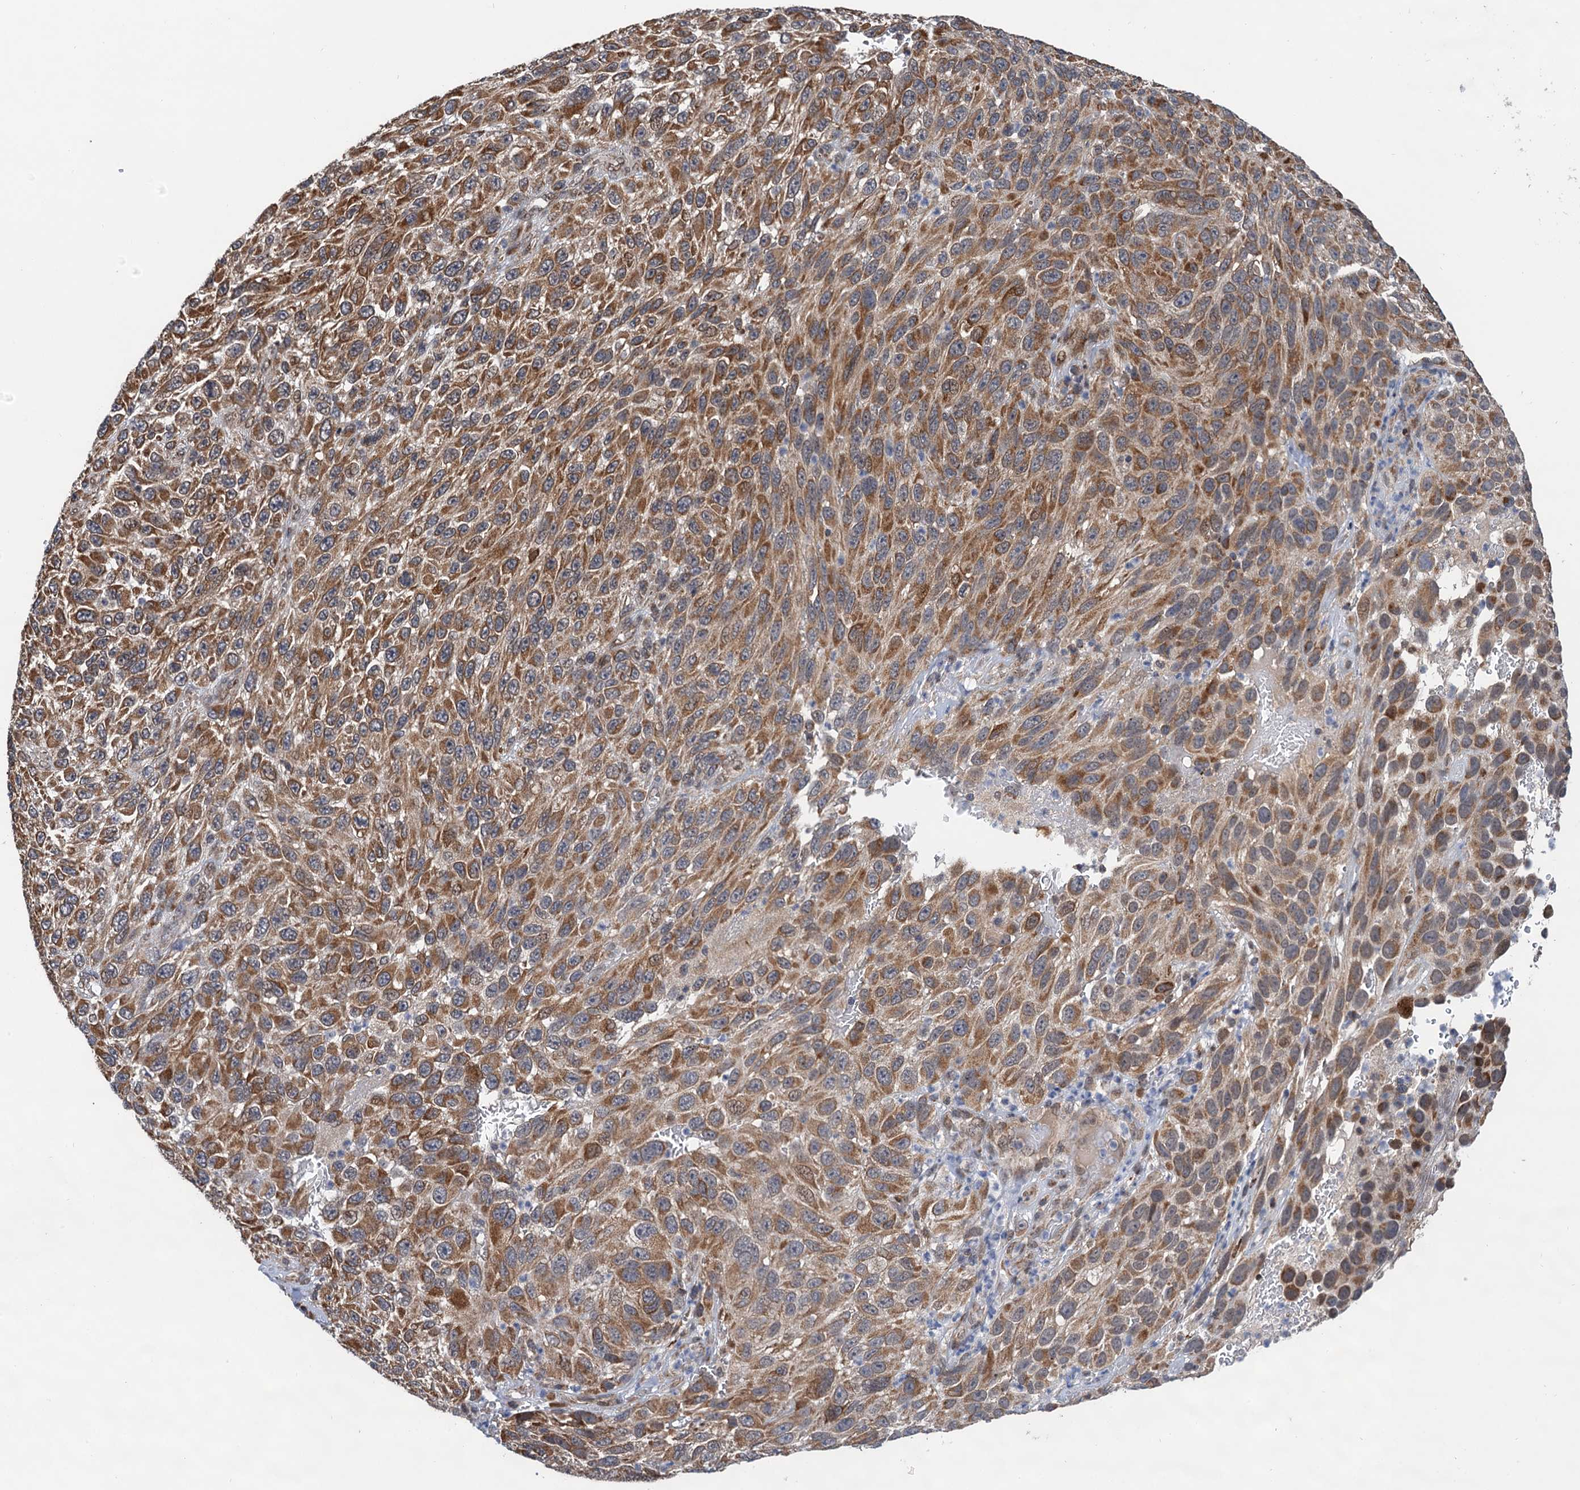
{"staining": {"intensity": "moderate", "quantity": ">75%", "location": "cytoplasmic/membranous"}, "tissue": "melanoma", "cell_type": "Tumor cells", "image_type": "cancer", "snomed": [{"axis": "morphology", "description": "Normal tissue, NOS"}, {"axis": "morphology", "description": "Malignant melanoma, NOS"}, {"axis": "topography", "description": "Skin"}], "caption": "An immunohistochemistry image of neoplastic tissue is shown. Protein staining in brown highlights moderate cytoplasmic/membranous positivity in malignant melanoma within tumor cells. (DAB = brown stain, brightfield microscopy at high magnification).", "gene": "CMPK2", "patient": {"sex": "female", "age": 96}}